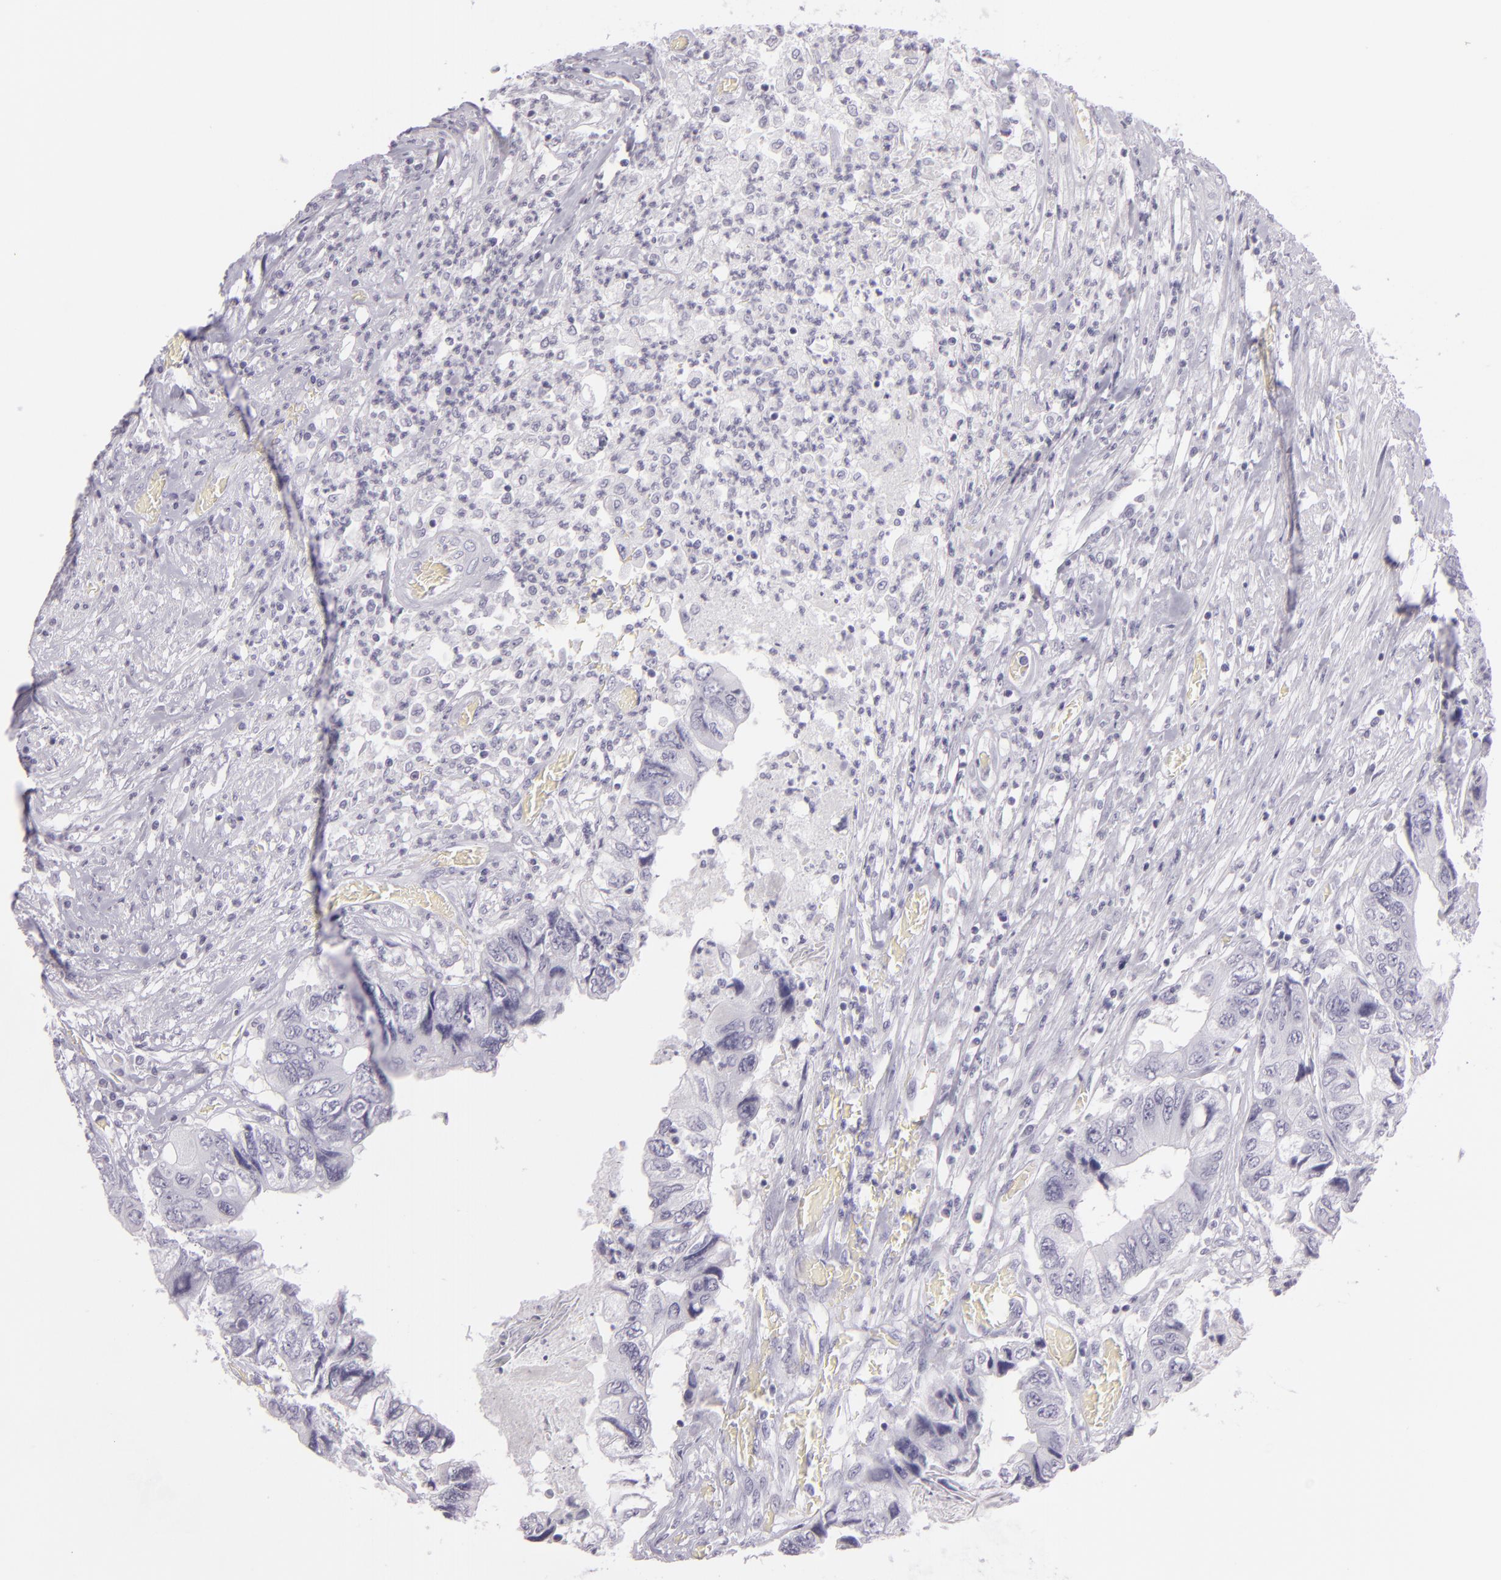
{"staining": {"intensity": "weak", "quantity": "<25%", "location": "nuclear"}, "tissue": "colorectal cancer", "cell_type": "Tumor cells", "image_type": "cancer", "snomed": [{"axis": "morphology", "description": "Adenocarcinoma, NOS"}, {"axis": "topography", "description": "Rectum"}], "caption": "Colorectal adenocarcinoma stained for a protein using immunohistochemistry (IHC) reveals no positivity tumor cells.", "gene": "MCM3", "patient": {"sex": "female", "age": 82}}